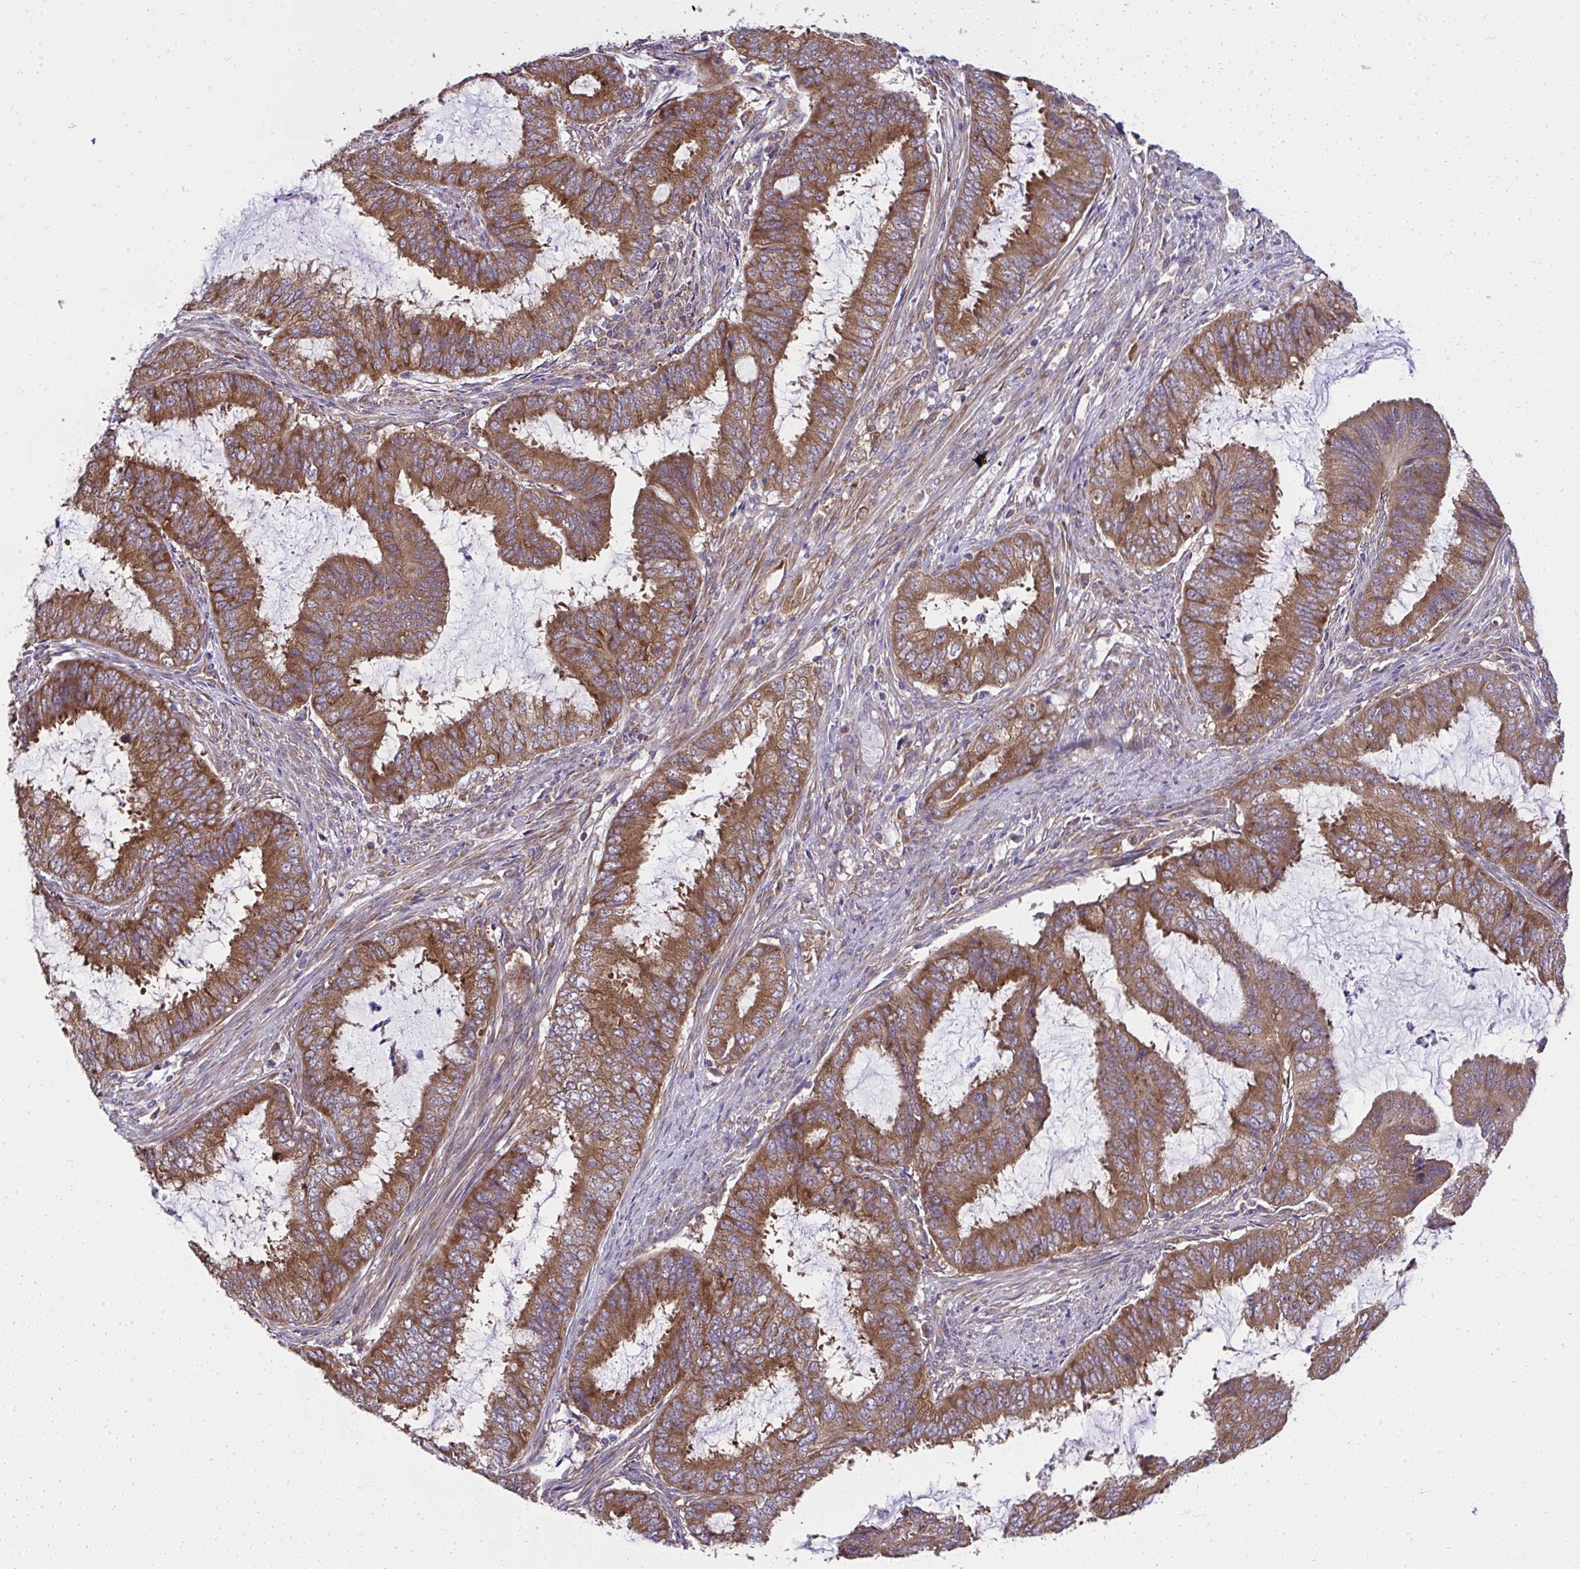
{"staining": {"intensity": "strong", "quantity": ">75%", "location": "cytoplasmic/membranous"}, "tissue": "endometrial cancer", "cell_type": "Tumor cells", "image_type": "cancer", "snomed": [{"axis": "morphology", "description": "Adenocarcinoma, NOS"}, {"axis": "topography", "description": "Endometrium"}], "caption": "Immunohistochemistry of human endometrial cancer demonstrates high levels of strong cytoplasmic/membranous expression in about >75% of tumor cells.", "gene": "RPS7", "patient": {"sex": "female", "age": 51}}